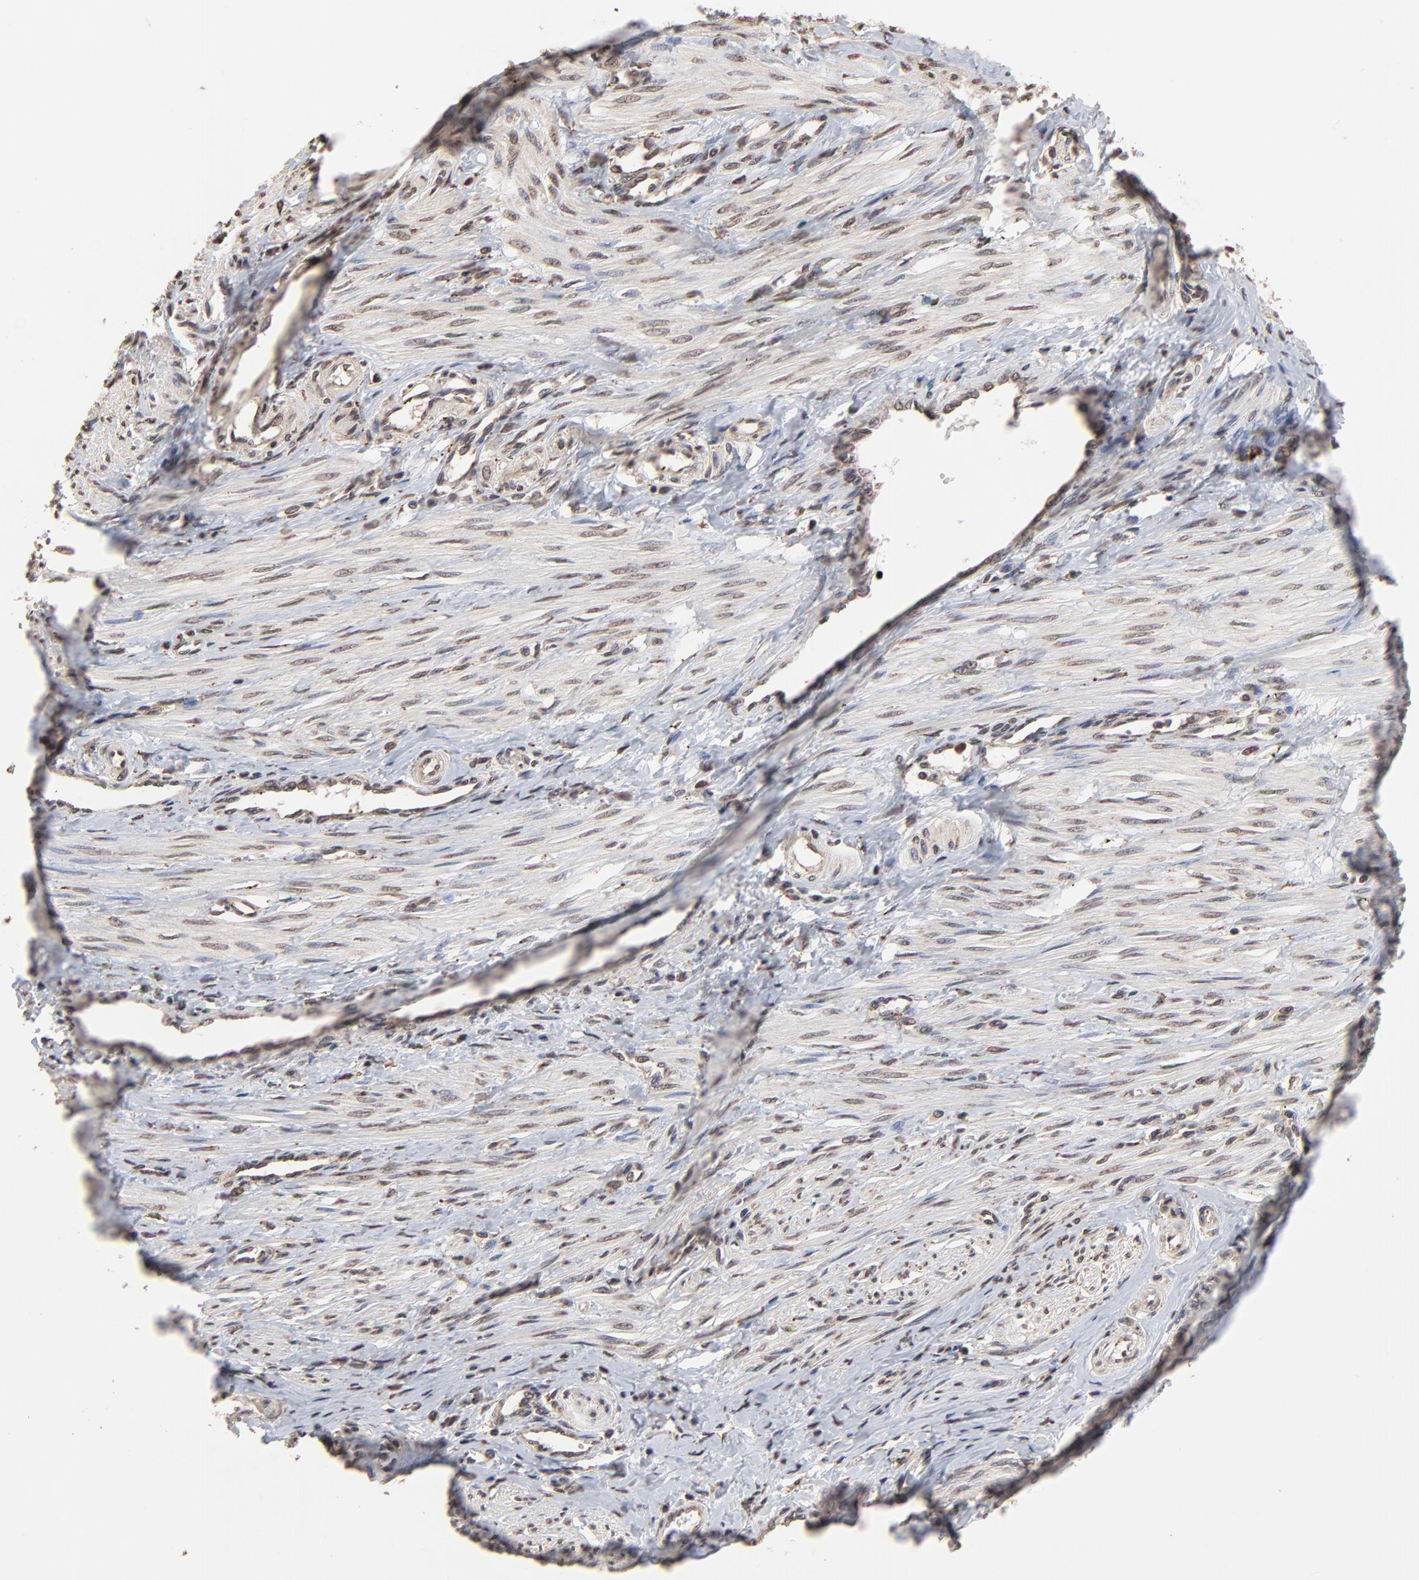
{"staining": {"intensity": "moderate", "quantity": "25%-75%", "location": "cytoplasmic/membranous"}, "tissue": "smooth muscle", "cell_type": "Smooth muscle cells", "image_type": "normal", "snomed": [{"axis": "morphology", "description": "Normal tissue, NOS"}, {"axis": "topography", "description": "Smooth muscle"}, {"axis": "topography", "description": "Uterus"}], "caption": "A micrograph showing moderate cytoplasmic/membranous staining in approximately 25%-75% of smooth muscle cells in normal smooth muscle, as visualized by brown immunohistochemical staining.", "gene": "CHM", "patient": {"sex": "female", "age": 39}}